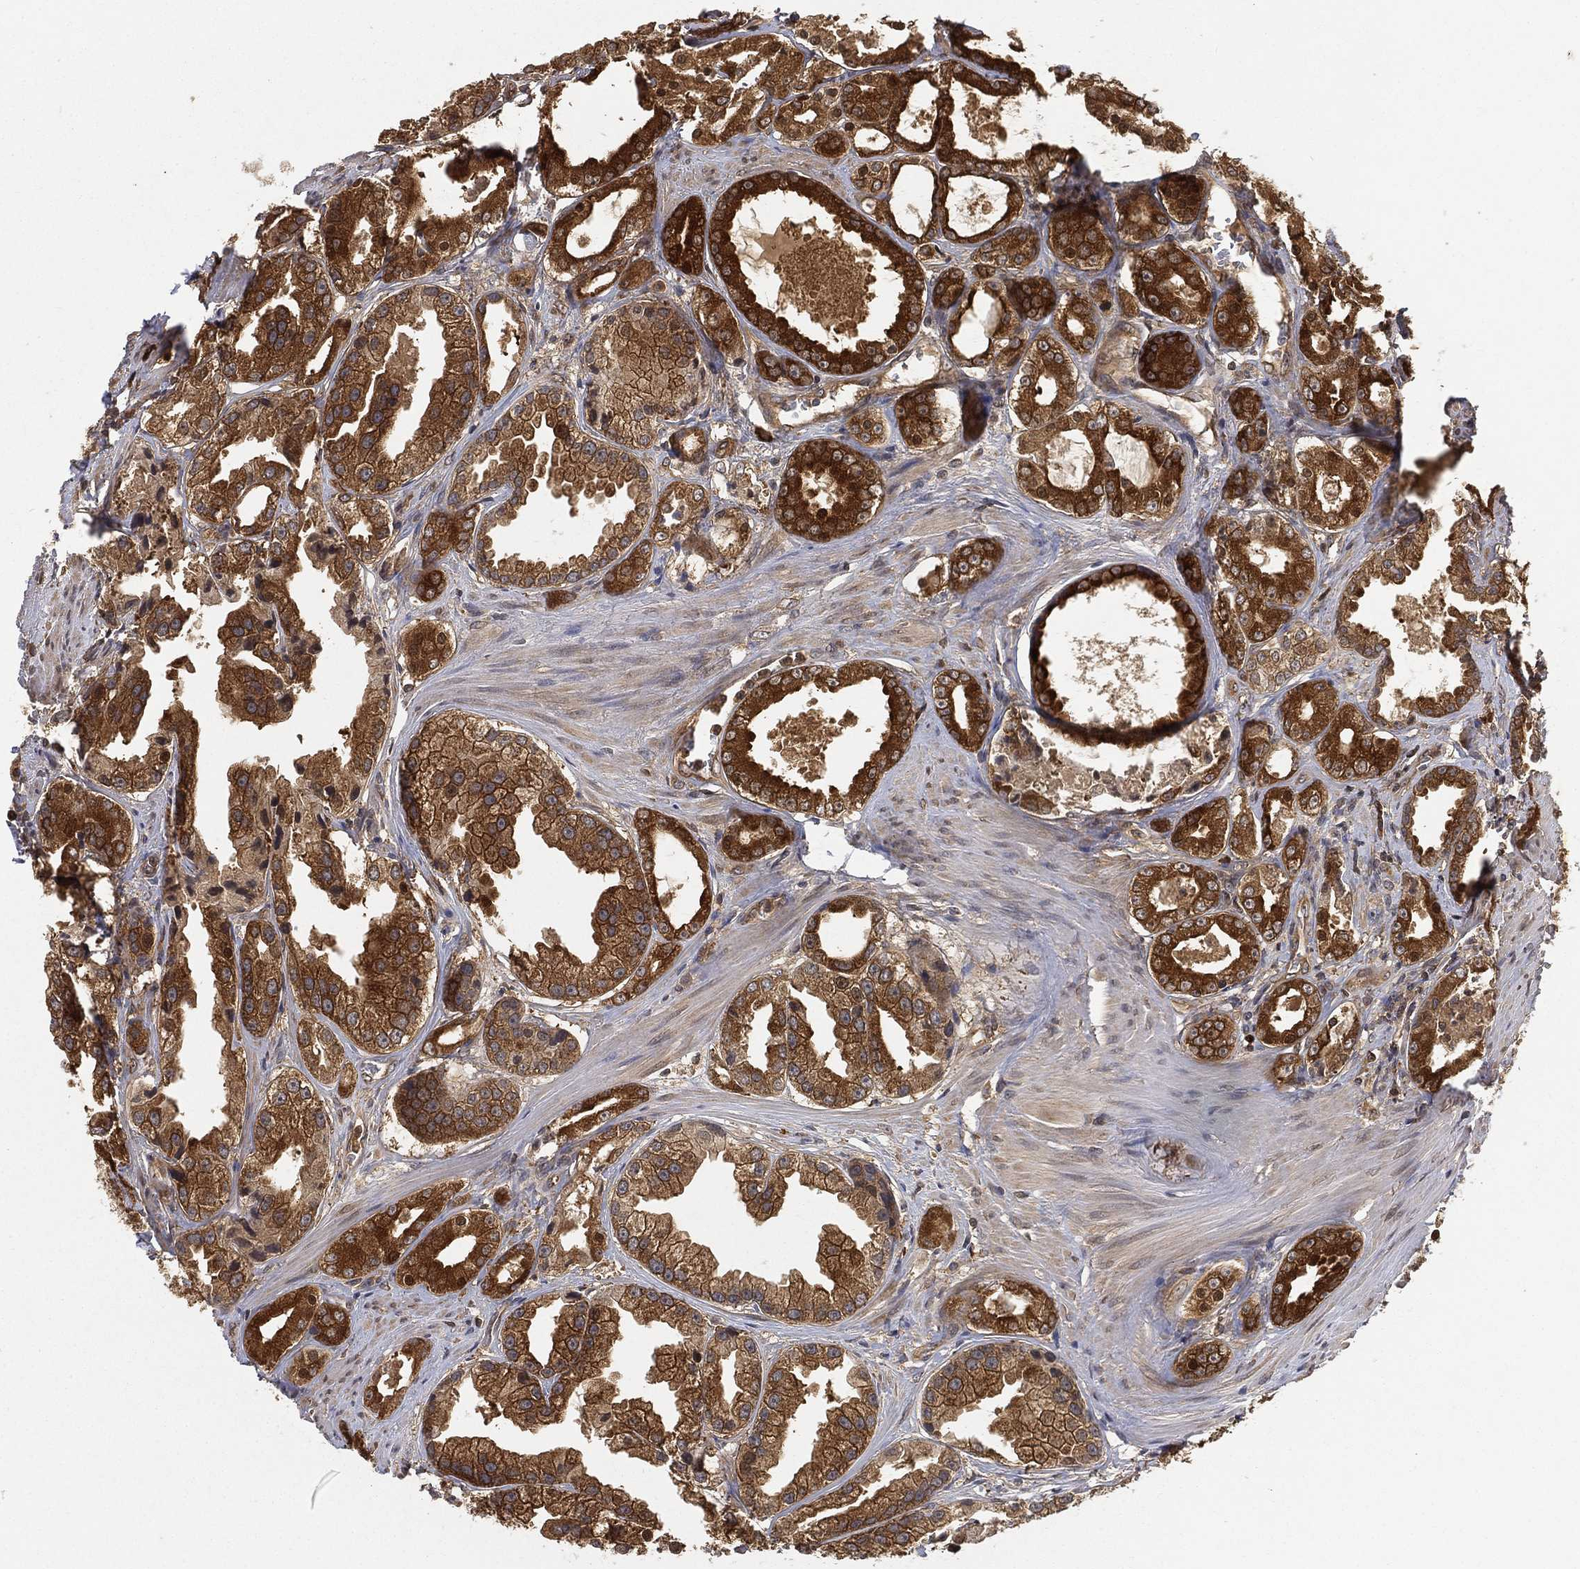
{"staining": {"intensity": "strong", "quantity": ">75%", "location": "cytoplasmic/membranous"}, "tissue": "prostate cancer", "cell_type": "Tumor cells", "image_type": "cancer", "snomed": [{"axis": "morphology", "description": "Adenocarcinoma, NOS"}, {"axis": "topography", "description": "Prostate"}], "caption": "High-power microscopy captured an immunohistochemistry histopathology image of prostate cancer (adenocarcinoma), revealing strong cytoplasmic/membranous staining in approximately >75% of tumor cells.", "gene": "UBA5", "patient": {"sex": "male", "age": 61}}